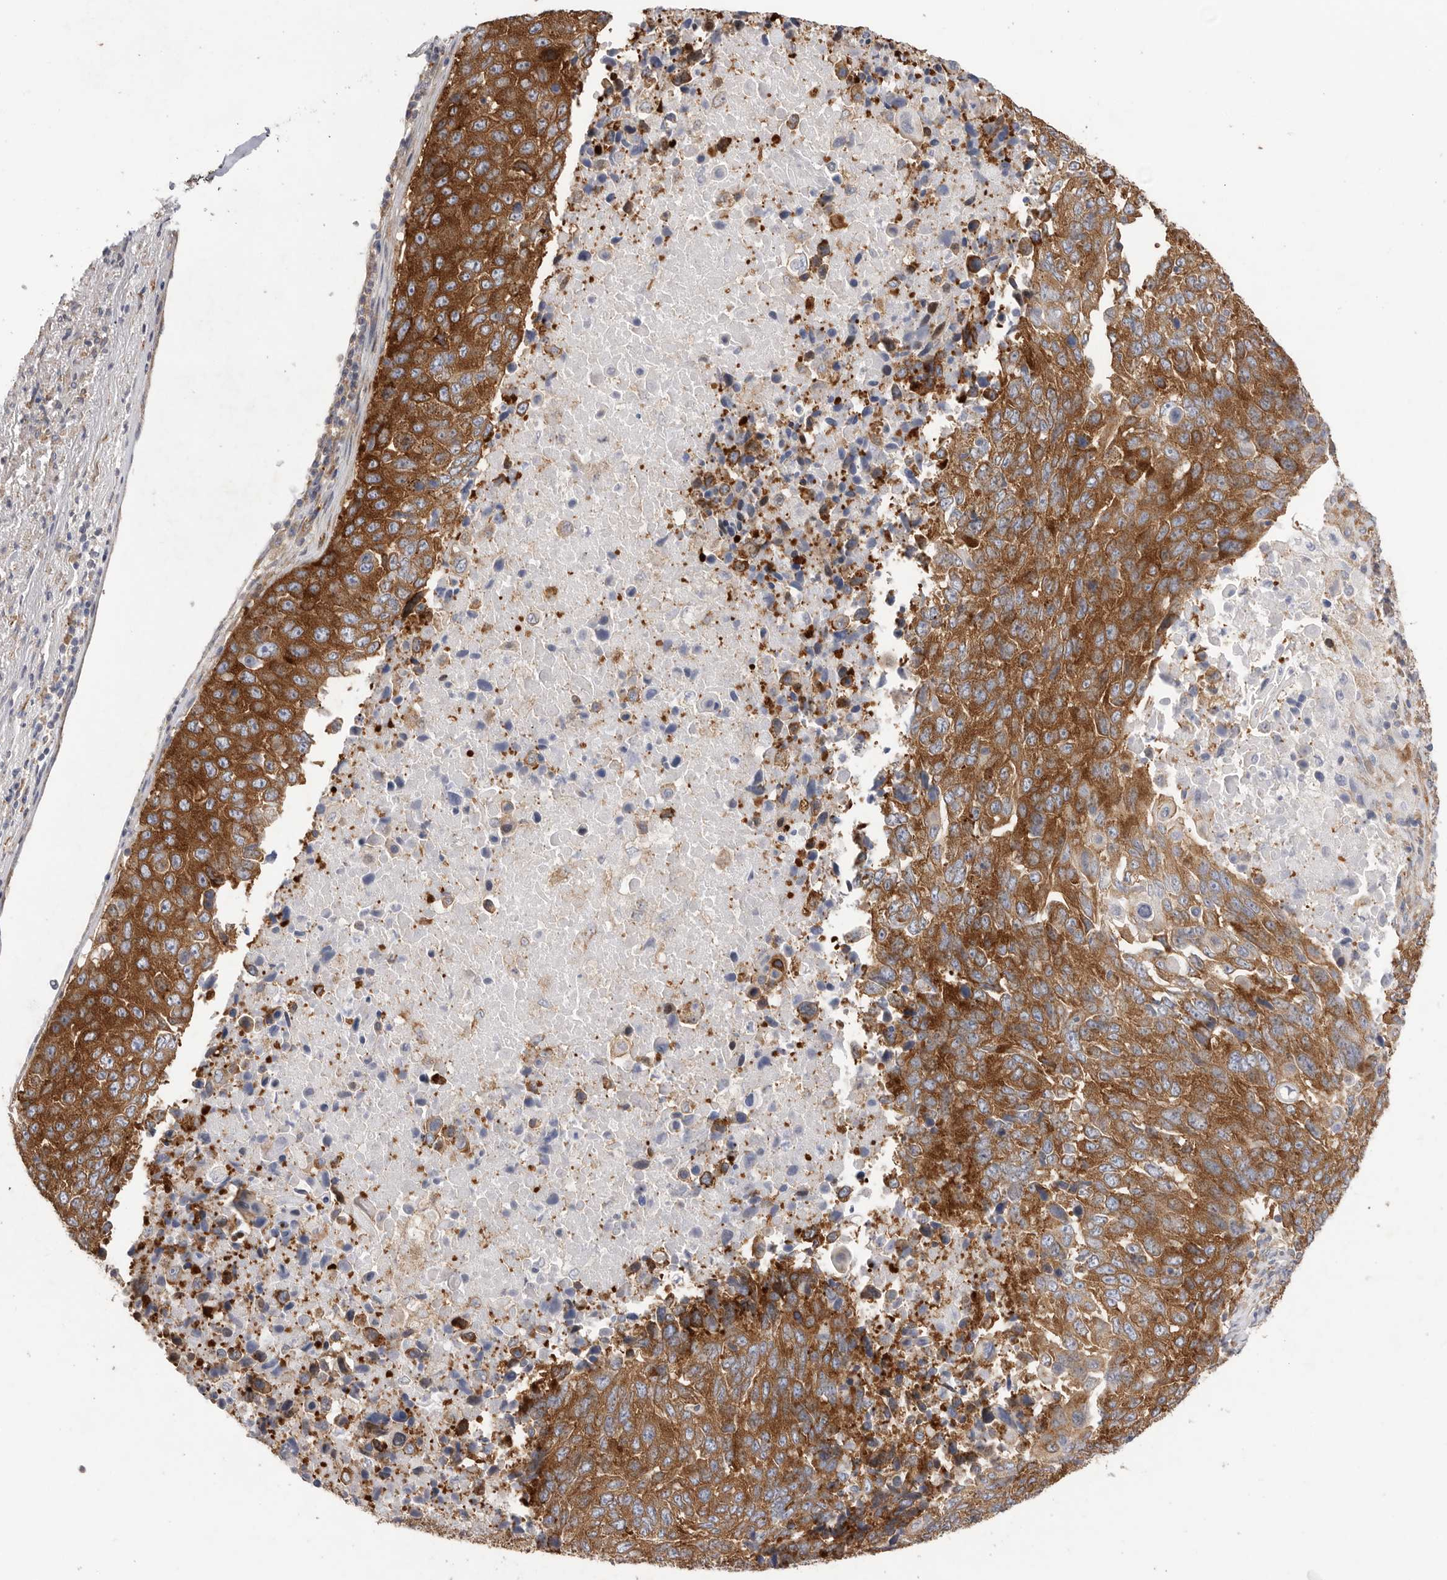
{"staining": {"intensity": "strong", "quantity": ">75%", "location": "cytoplasmic/membranous"}, "tissue": "lung cancer", "cell_type": "Tumor cells", "image_type": "cancer", "snomed": [{"axis": "morphology", "description": "Squamous cell carcinoma, NOS"}, {"axis": "topography", "description": "Lung"}], "caption": "Immunohistochemistry (IHC) histopathology image of lung squamous cell carcinoma stained for a protein (brown), which reveals high levels of strong cytoplasmic/membranous expression in approximately >75% of tumor cells.", "gene": "SERBP1", "patient": {"sex": "male", "age": 66}}